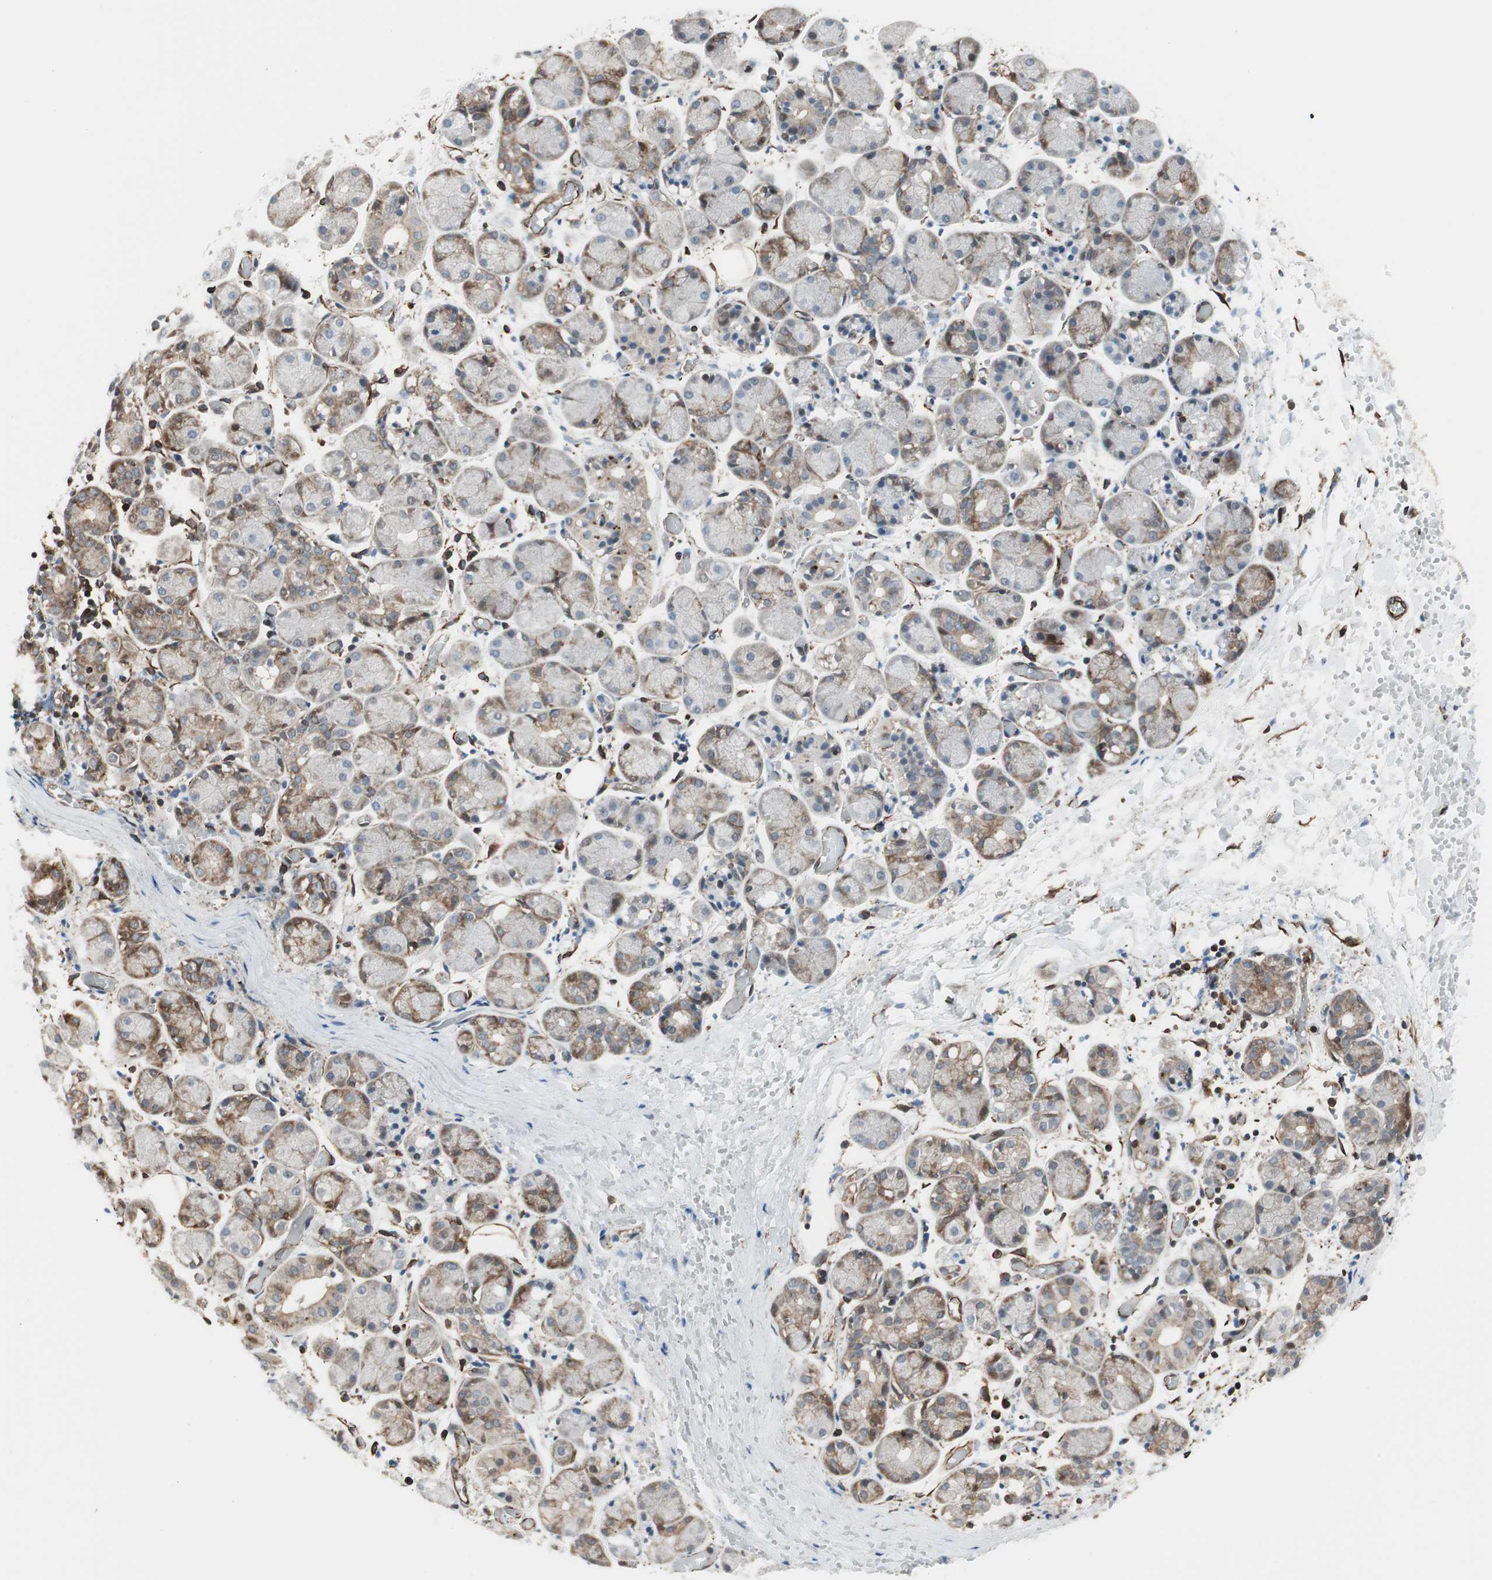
{"staining": {"intensity": "moderate", "quantity": "25%-75%", "location": "cytoplasmic/membranous"}, "tissue": "salivary gland", "cell_type": "Glandular cells", "image_type": "normal", "snomed": [{"axis": "morphology", "description": "Normal tissue, NOS"}, {"axis": "topography", "description": "Salivary gland"}], "caption": "This image shows unremarkable salivary gland stained with immunohistochemistry to label a protein in brown. The cytoplasmic/membranous of glandular cells show moderate positivity for the protein. Nuclei are counter-stained blue.", "gene": "MAD2L2", "patient": {"sex": "female", "age": 24}}